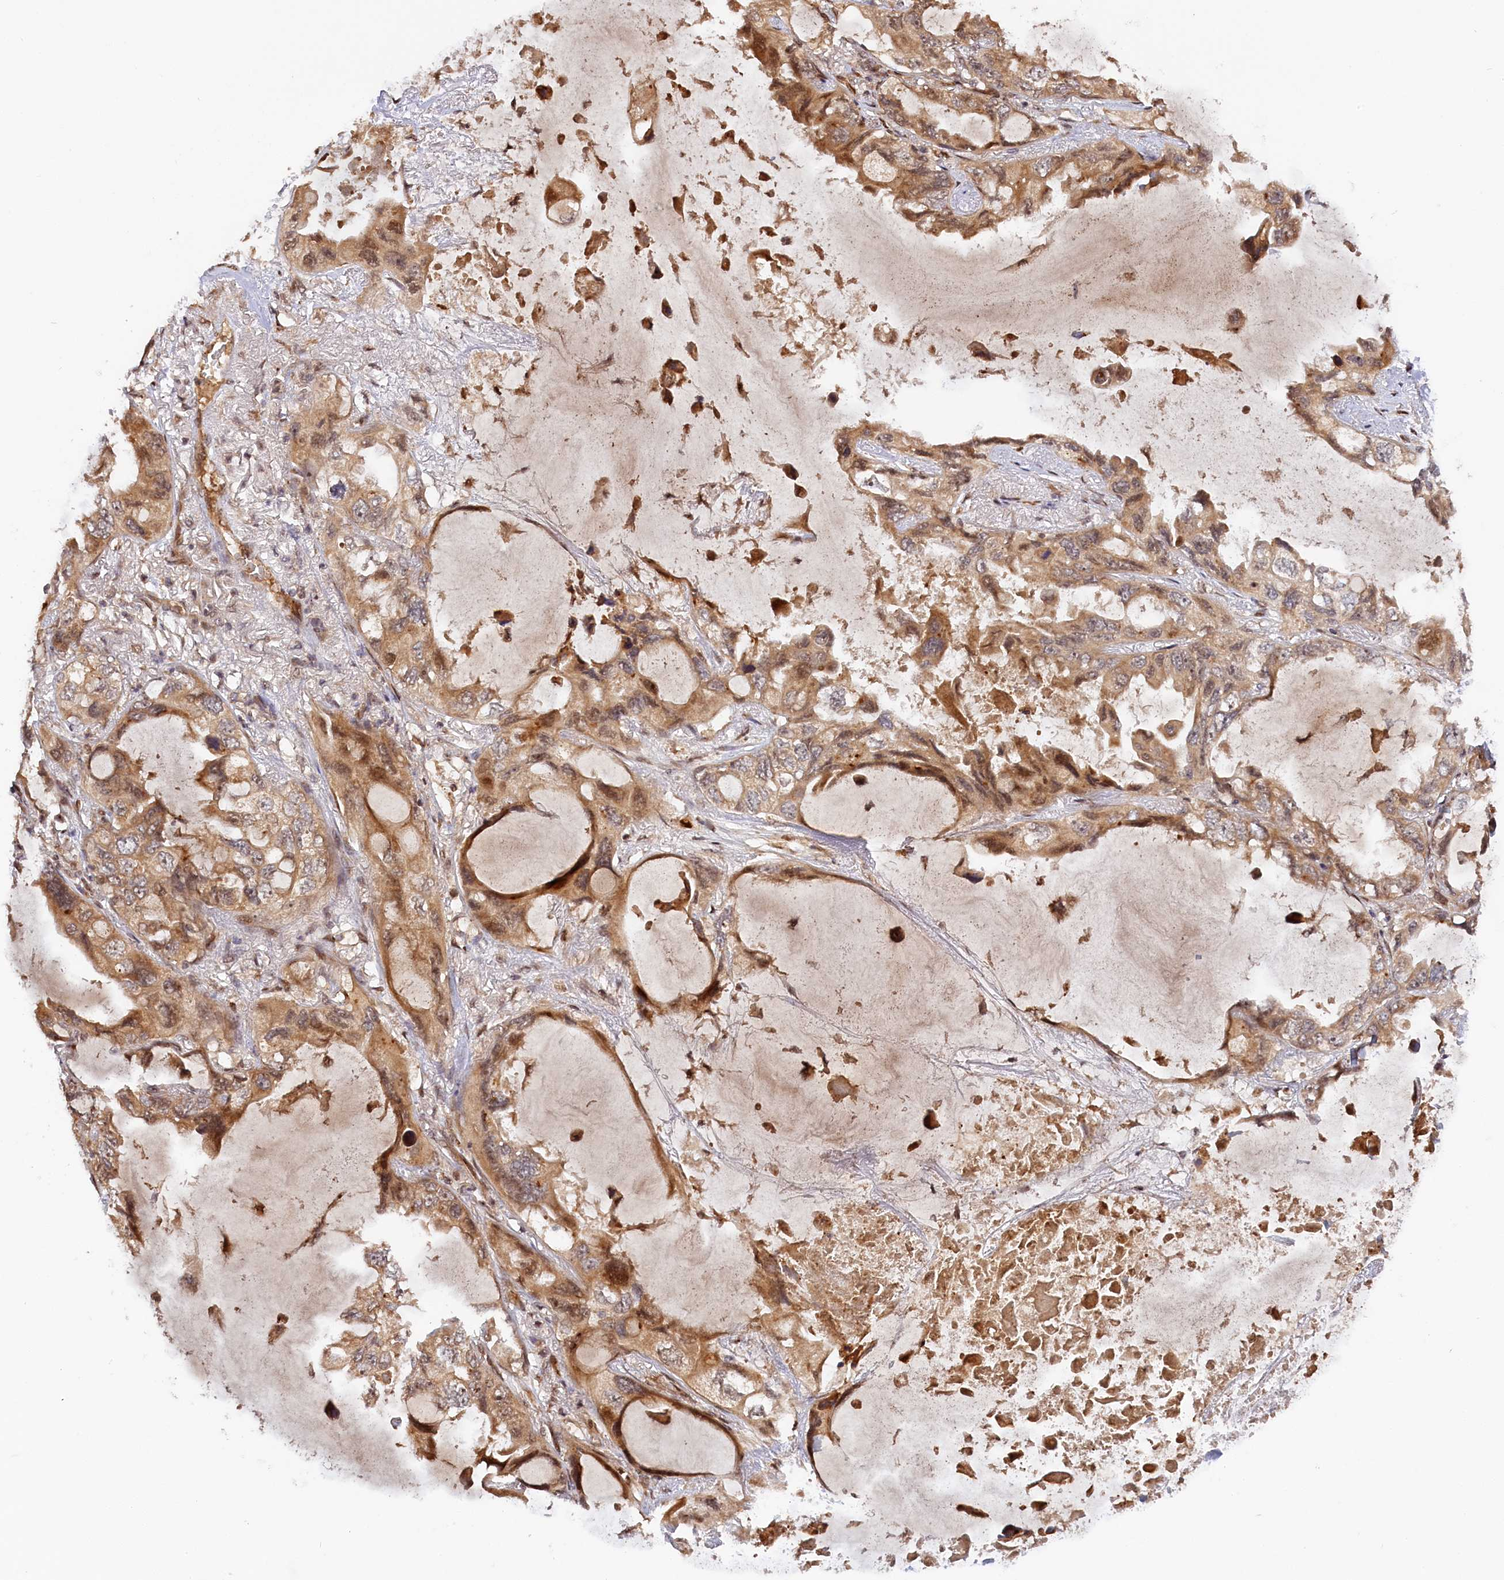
{"staining": {"intensity": "moderate", "quantity": ">75%", "location": "cytoplasmic/membranous,nuclear"}, "tissue": "lung cancer", "cell_type": "Tumor cells", "image_type": "cancer", "snomed": [{"axis": "morphology", "description": "Squamous cell carcinoma, NOS"}, {"axis": "topography", "description": "Lung"}], "caption": "Brown immunohistochemical staining in human squamous cell carcinoma (lung) exhibits moderate cytoplasmic/membranous and nuclear expression in approximately >75% of tumor cells.", "gene": "ANKRD24", "patient": {"sex": "female", "age": 73}}